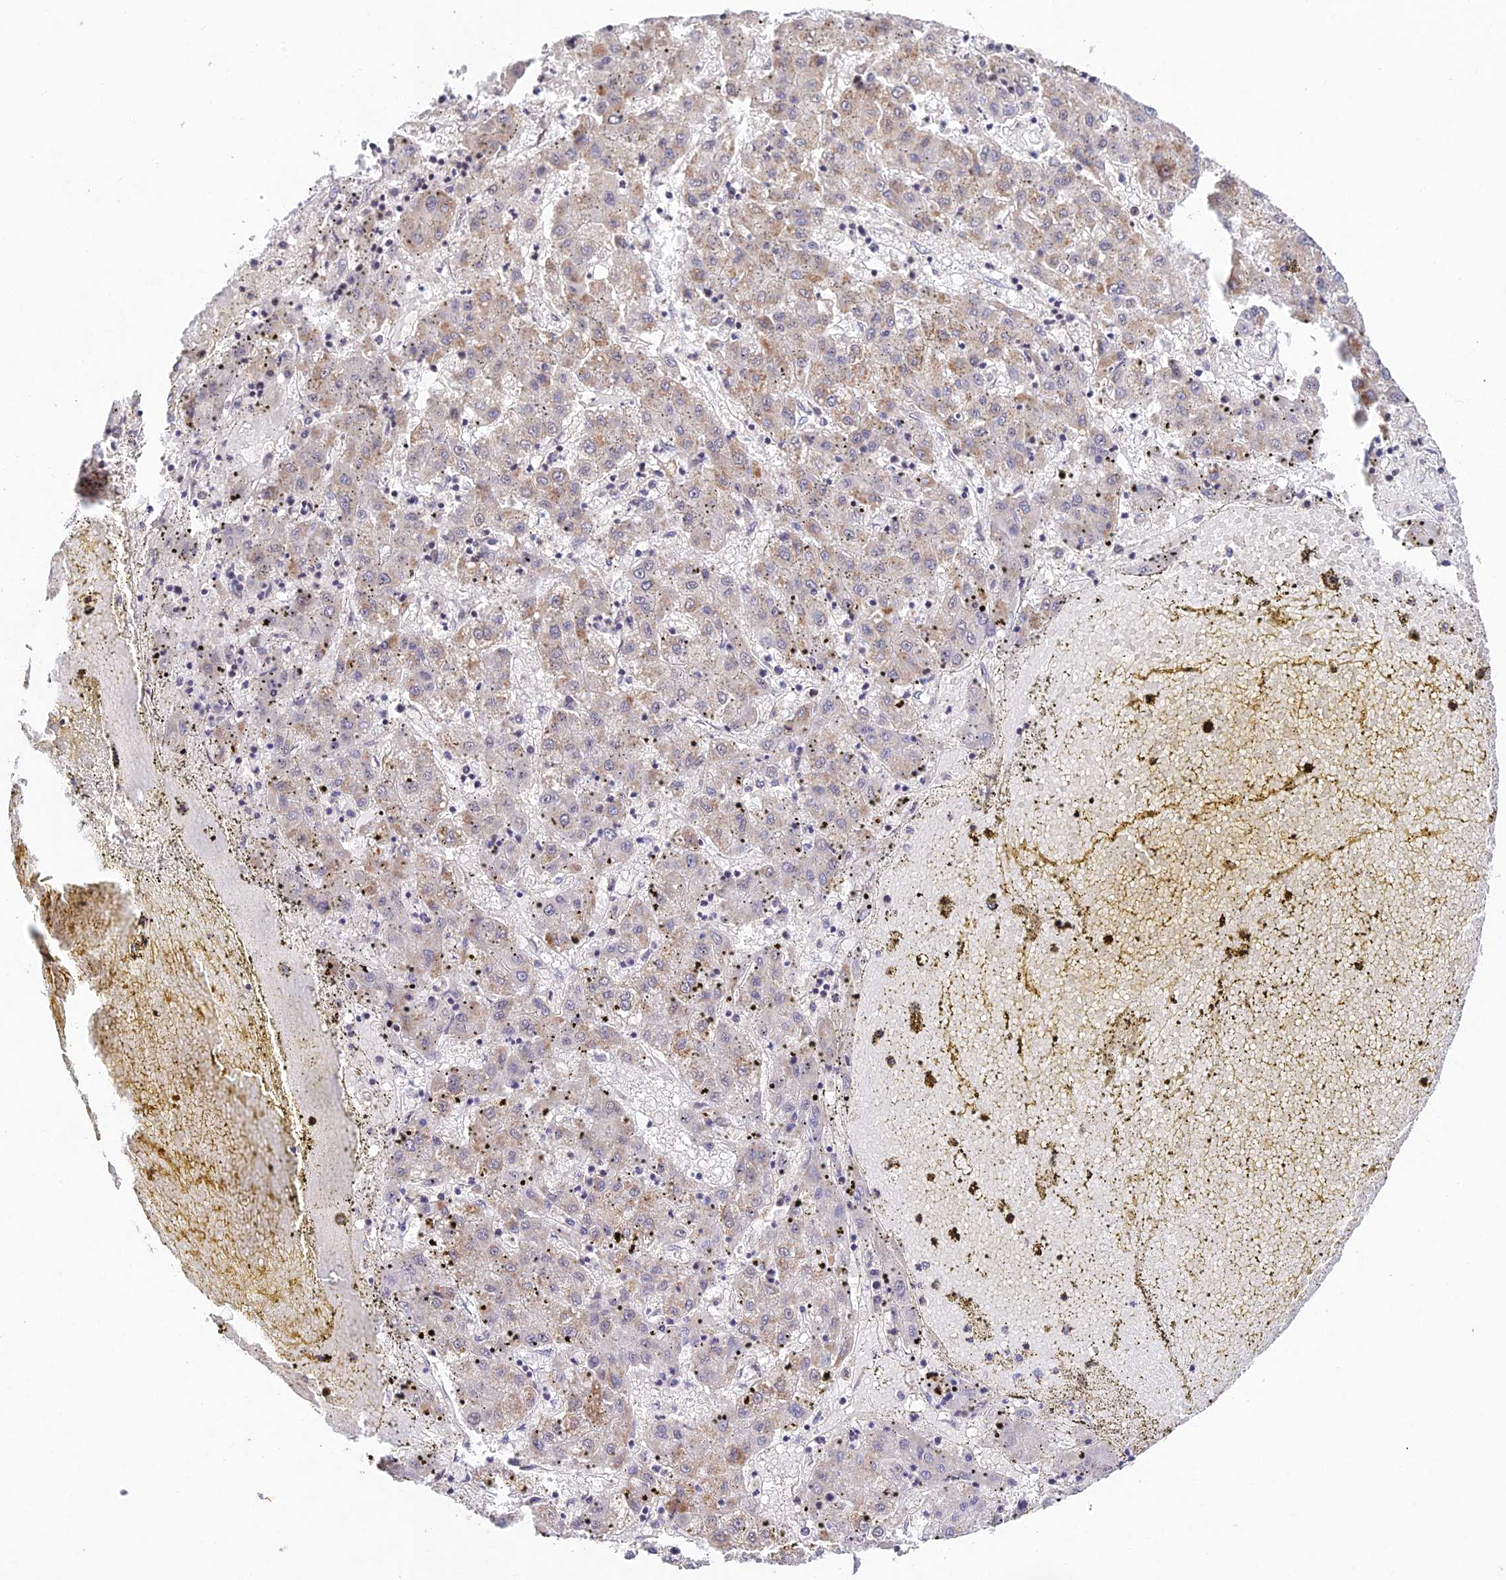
{"staining": {"intensity": "weak", "quantity": "<25%", "location": "cytoplasmic/membranous"}, "tissue": "liver cancer", "cell_type": "Tumor cells", "image_type": "cancer", "snomed": [{"axis": "morphology", "description": "Carcinoma, Hepatocellular, NOS"}, {"axis": "topography", "description": "Liver"}], "caption": "Hepatocellular carcinoma (liver) was stained to show a protein in brown. There is no significant expression in tumor cells.", "gene": "RAVER1", "patient": {"sex": "male", "age": 72}}